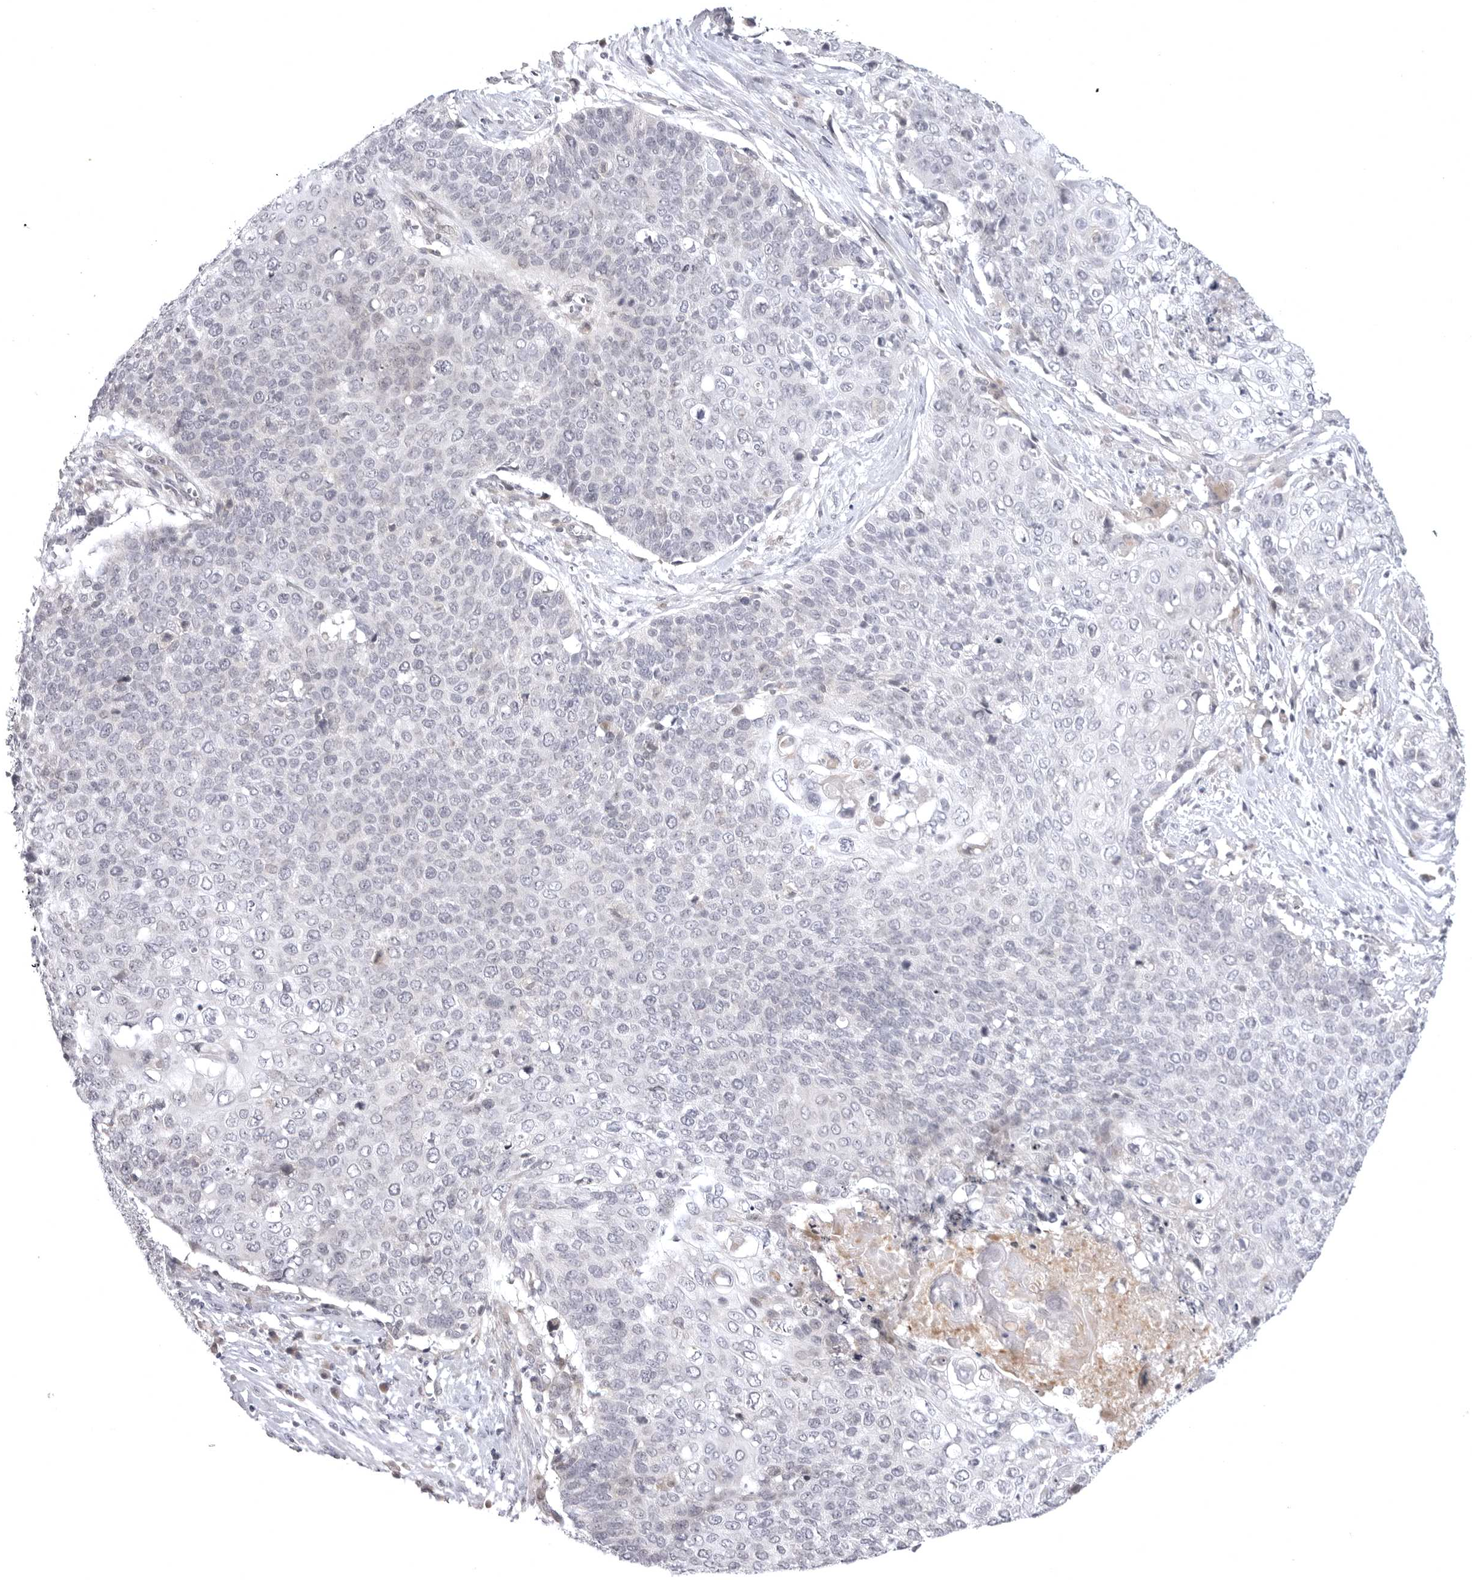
{"staining": {"intensity": "negative", "quantity": "none", "location": "none"}, "tissue": "cervical cancer", "cell_type": "Tumor cells", "image_type": "cancer", "snomed": [{"axis": "morphology", "description": "Squamous cell carcinoma, NOS"}, {"axis": "topography", "description": "Cervix"}], "caption": "Protein analysis of cervical cancer shows no significant staining in tumor cells.", "gene": "CD300LD", "patient": {"sex": "female", "age": 39}}